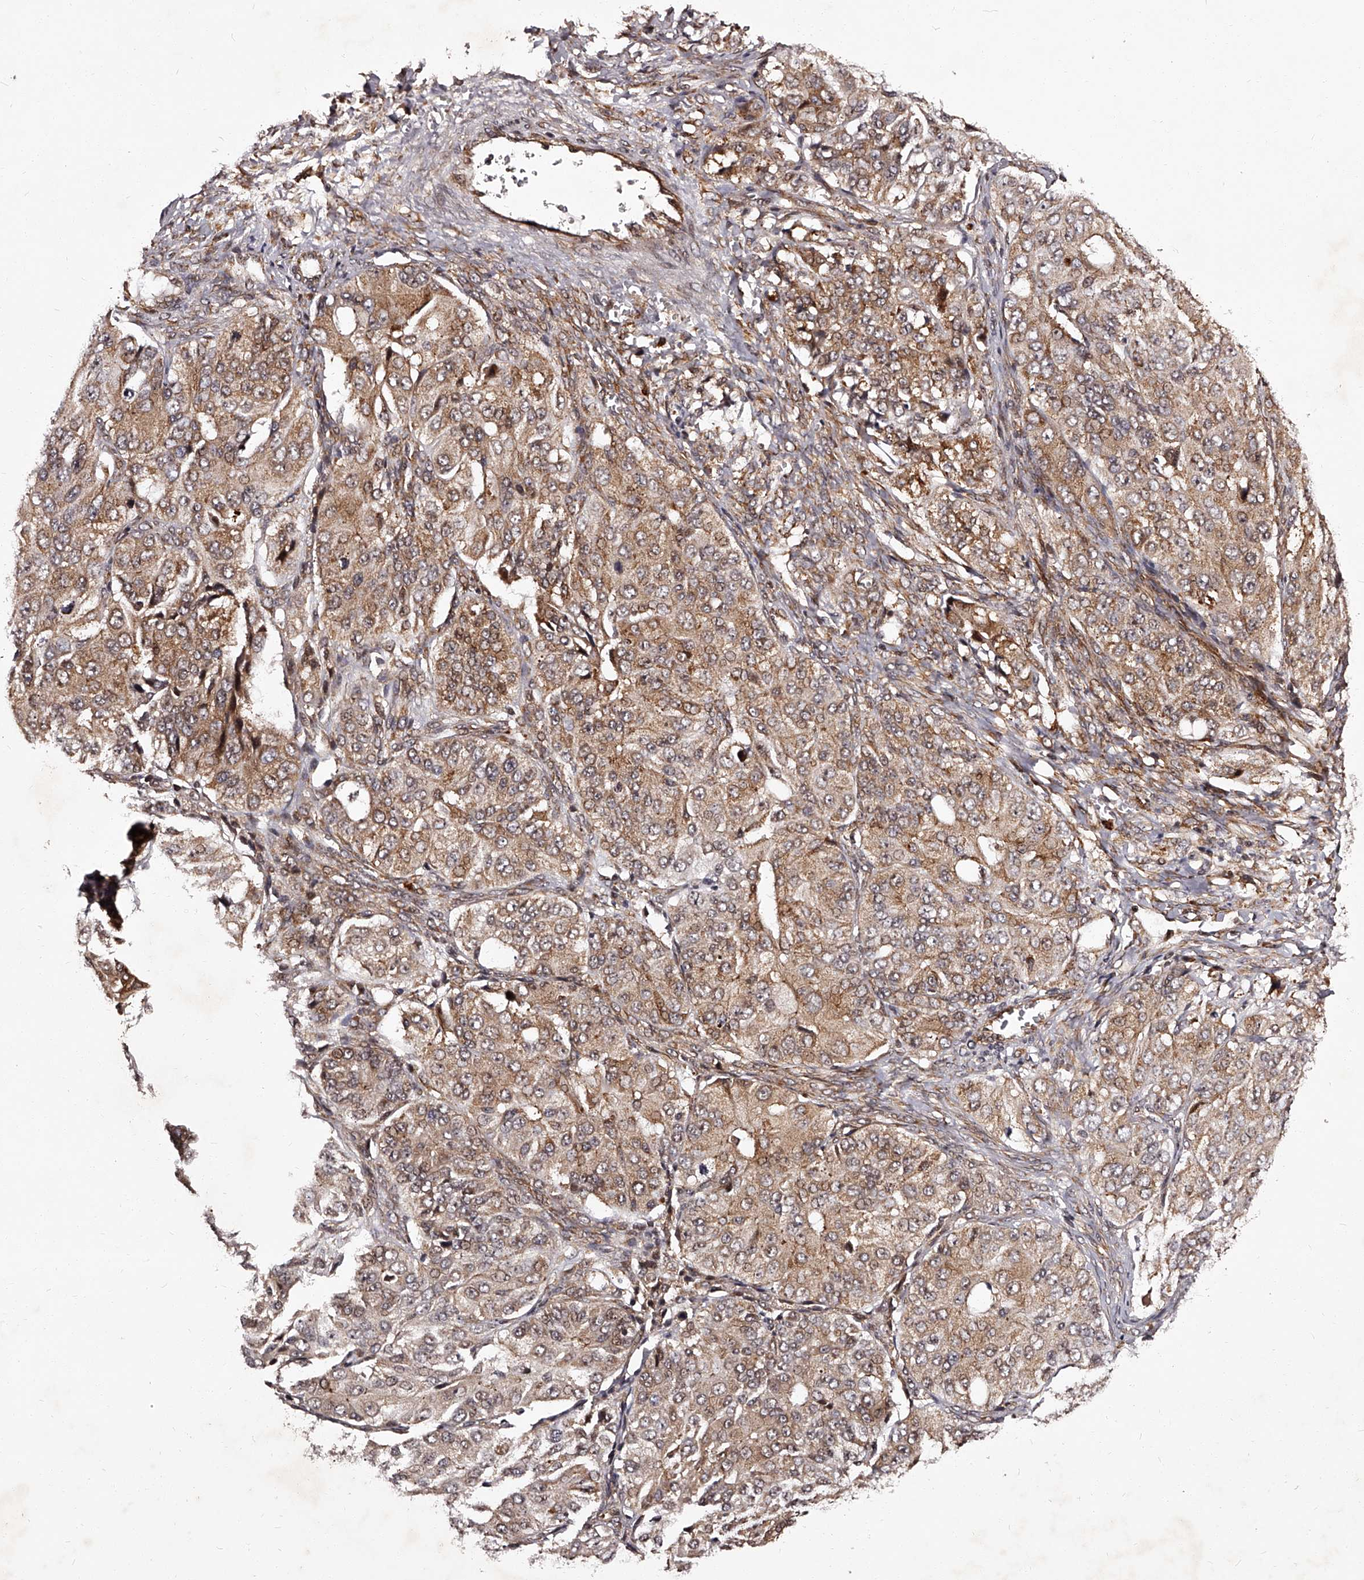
{"staining": {"intensity": "moderate", "quantity": ">75%", "location": "cytoplasmic/membranous"}, "tissue": "ovarian cancer", "cell_type": "Tumor cells", "image_type": "cancer", "snomed": [{"axis": "morphology", "description": "Carcinoma, endometroid"}, {"axis": "topography", "description": "Ovary"}], "caption": "Immunohistochemical staining of human ovarian cancer (endometroid carcinoma) exhibits medium levels of moderate cytoplasmic/membranous expression in about >75% of tumor cells. The staining was performed using DAB (3,3'-diaminobenzidine), with brown indicating positive protein expression. Nuclei are stained blue with hematoxylin.", "gene": "RSC1A1", "patient": {"sex": "female", "age": 51}}